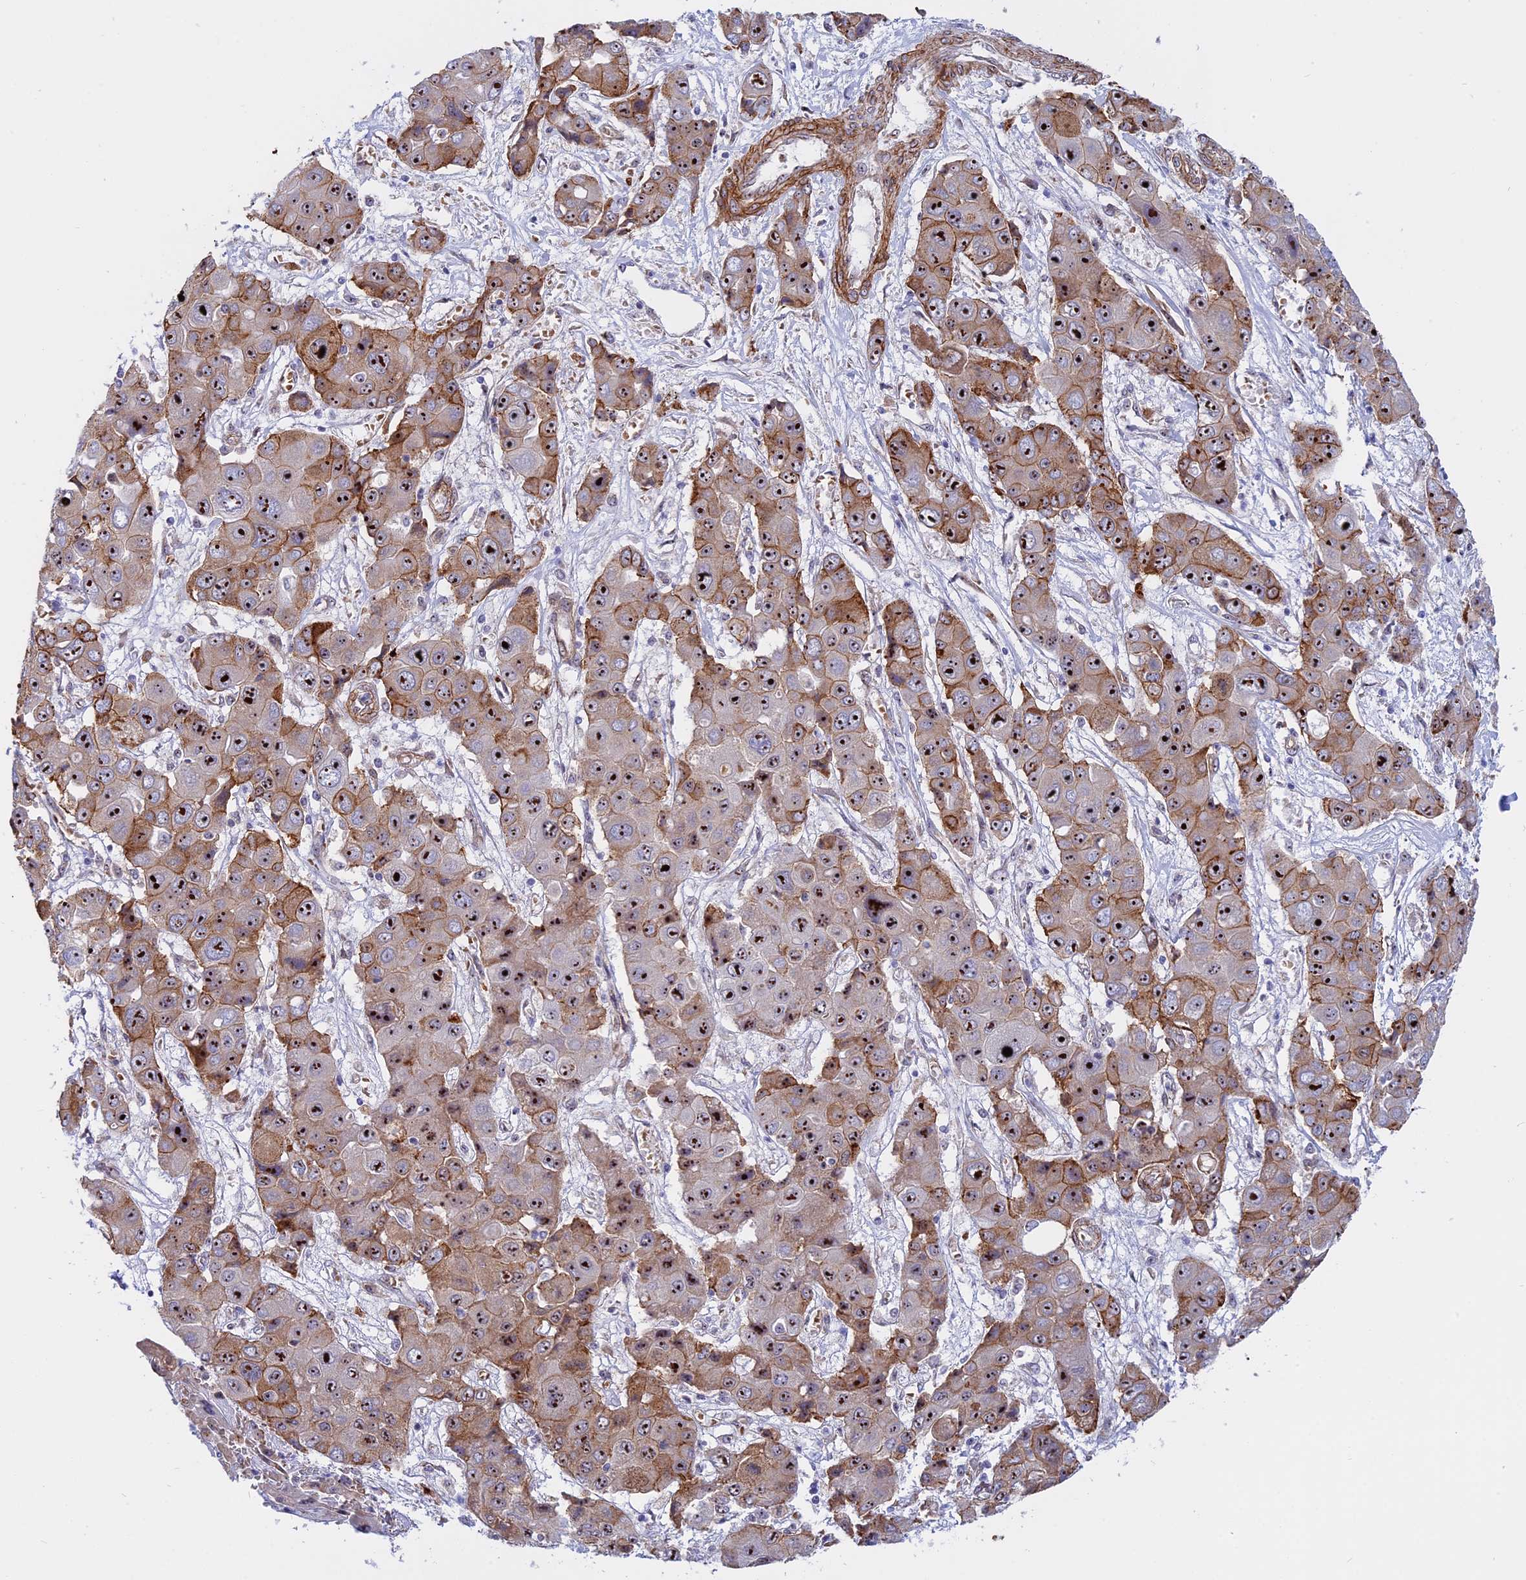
{"staining": {"intensity": "strong", "quantity": ">75%", "location": "cytoplasmic/membranous,nuclear"}, "tissue": "liver cancer", "cell_type": "Tumor cells", "image_type": "cancer", "snomed": [{"axis": "morphology", "description": "Cholangiocarcinoma"}, {"axis": "topography", "description": "Liver"}], "caption": "DAB immunohistochemical staining of human cholangiocarcinoma (liver) displays strong cytoplasmic/membranous and nuclear protein positivity in approximately >75% of tumor cells.", "gene": "DBNDD1", "patient": {"sex": "male", "age": 67}}